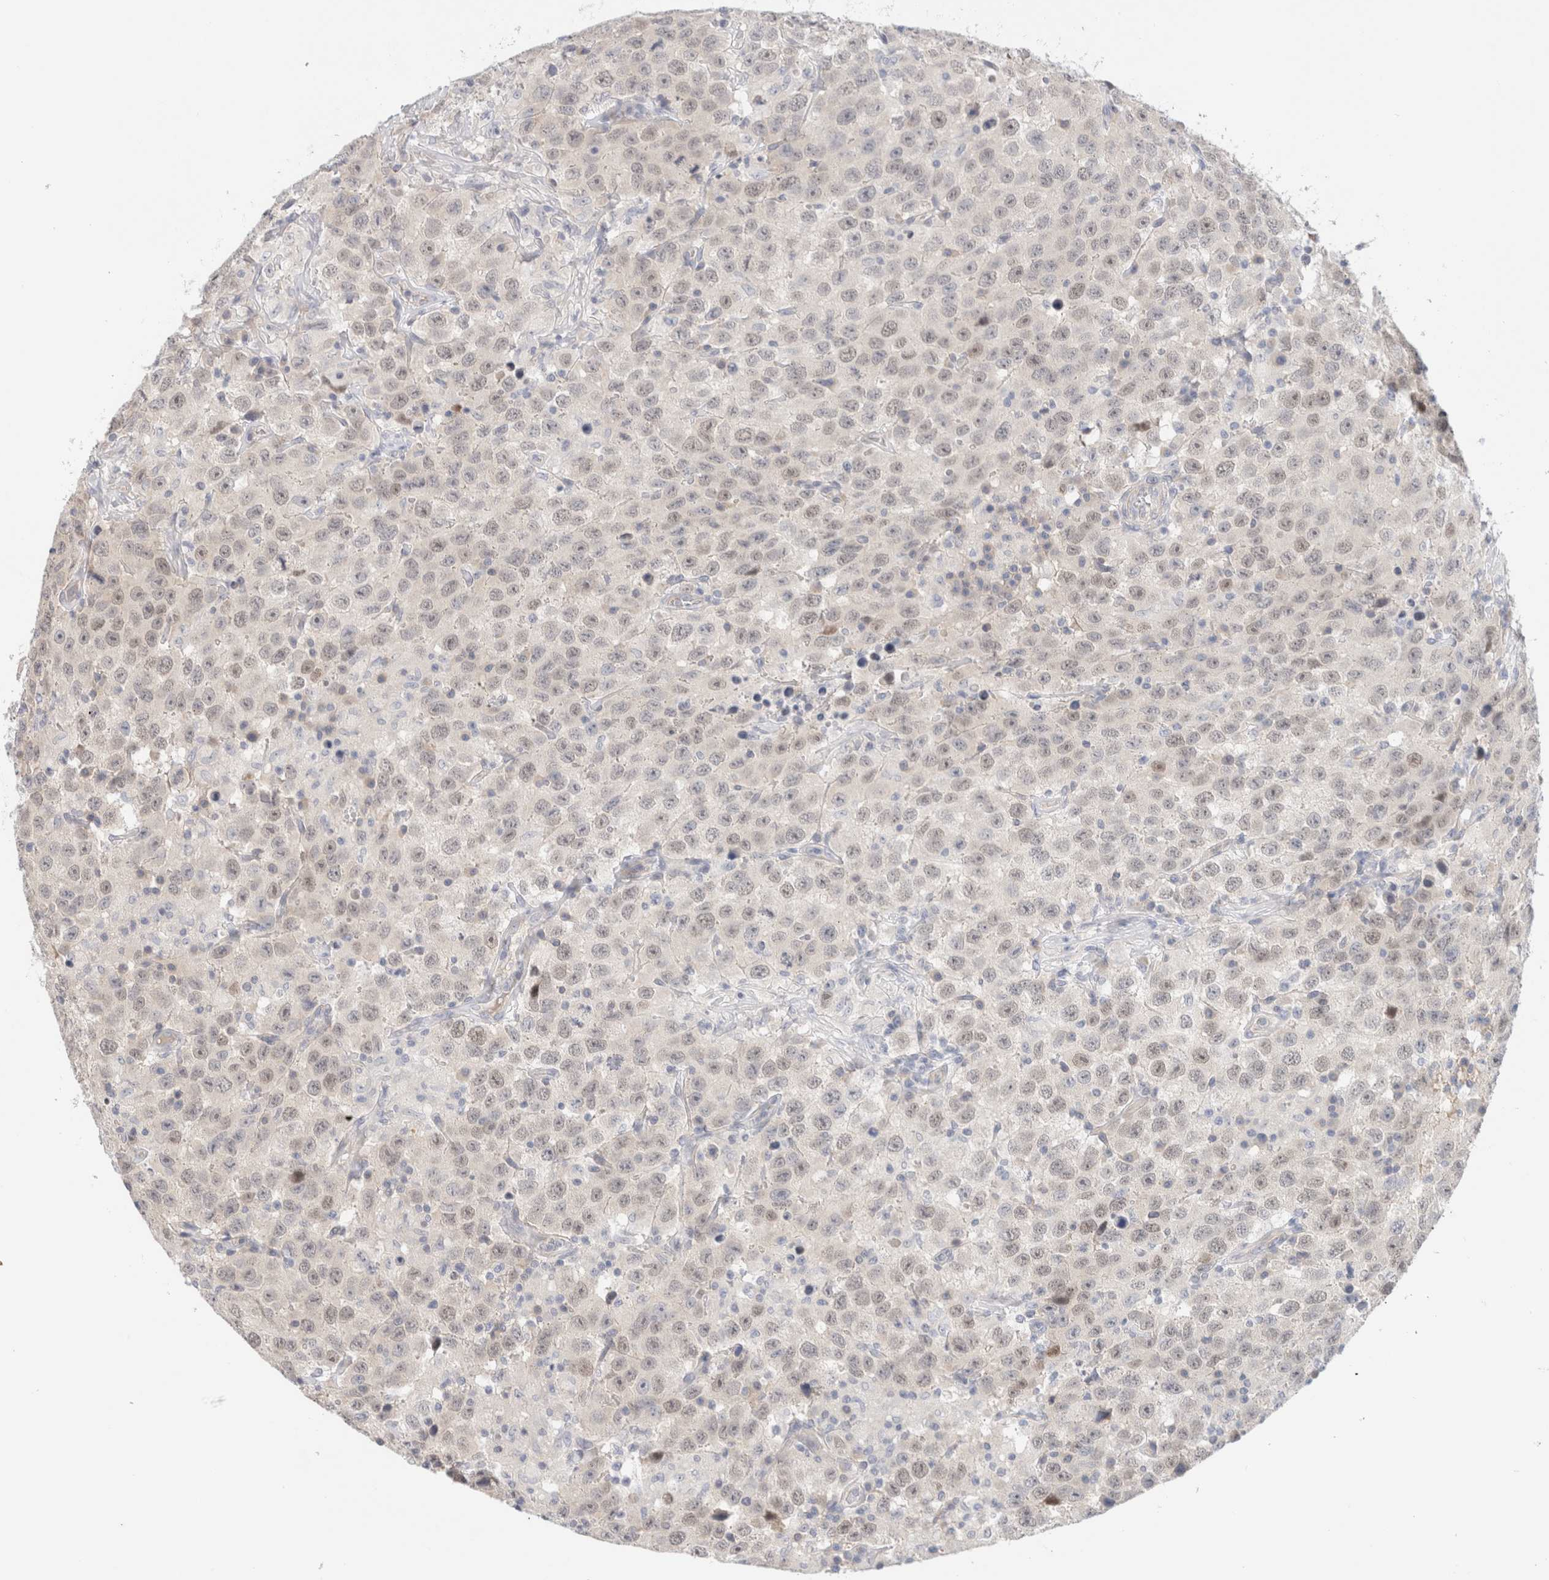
{"staining": {"intensity": "negative", "quantity": "none", "location": "none"}, "tissue": "testis cancer", "cell_type": "Tumor cells", "image_type": "cancer", "snomed": [{"axis": "morphology", "description": "Seminoma, NOS"}, {"axis": "topography", "description": "Testis"}], "caption": "IHC of testis cancer (seminoma) exhibits no positivity in tumor cells. (Immunohistochemistry (ihc), brightfield microscopy, high magnification).", "gene": "SPRTN", "patient": {"sex": "male", "age": 41}}